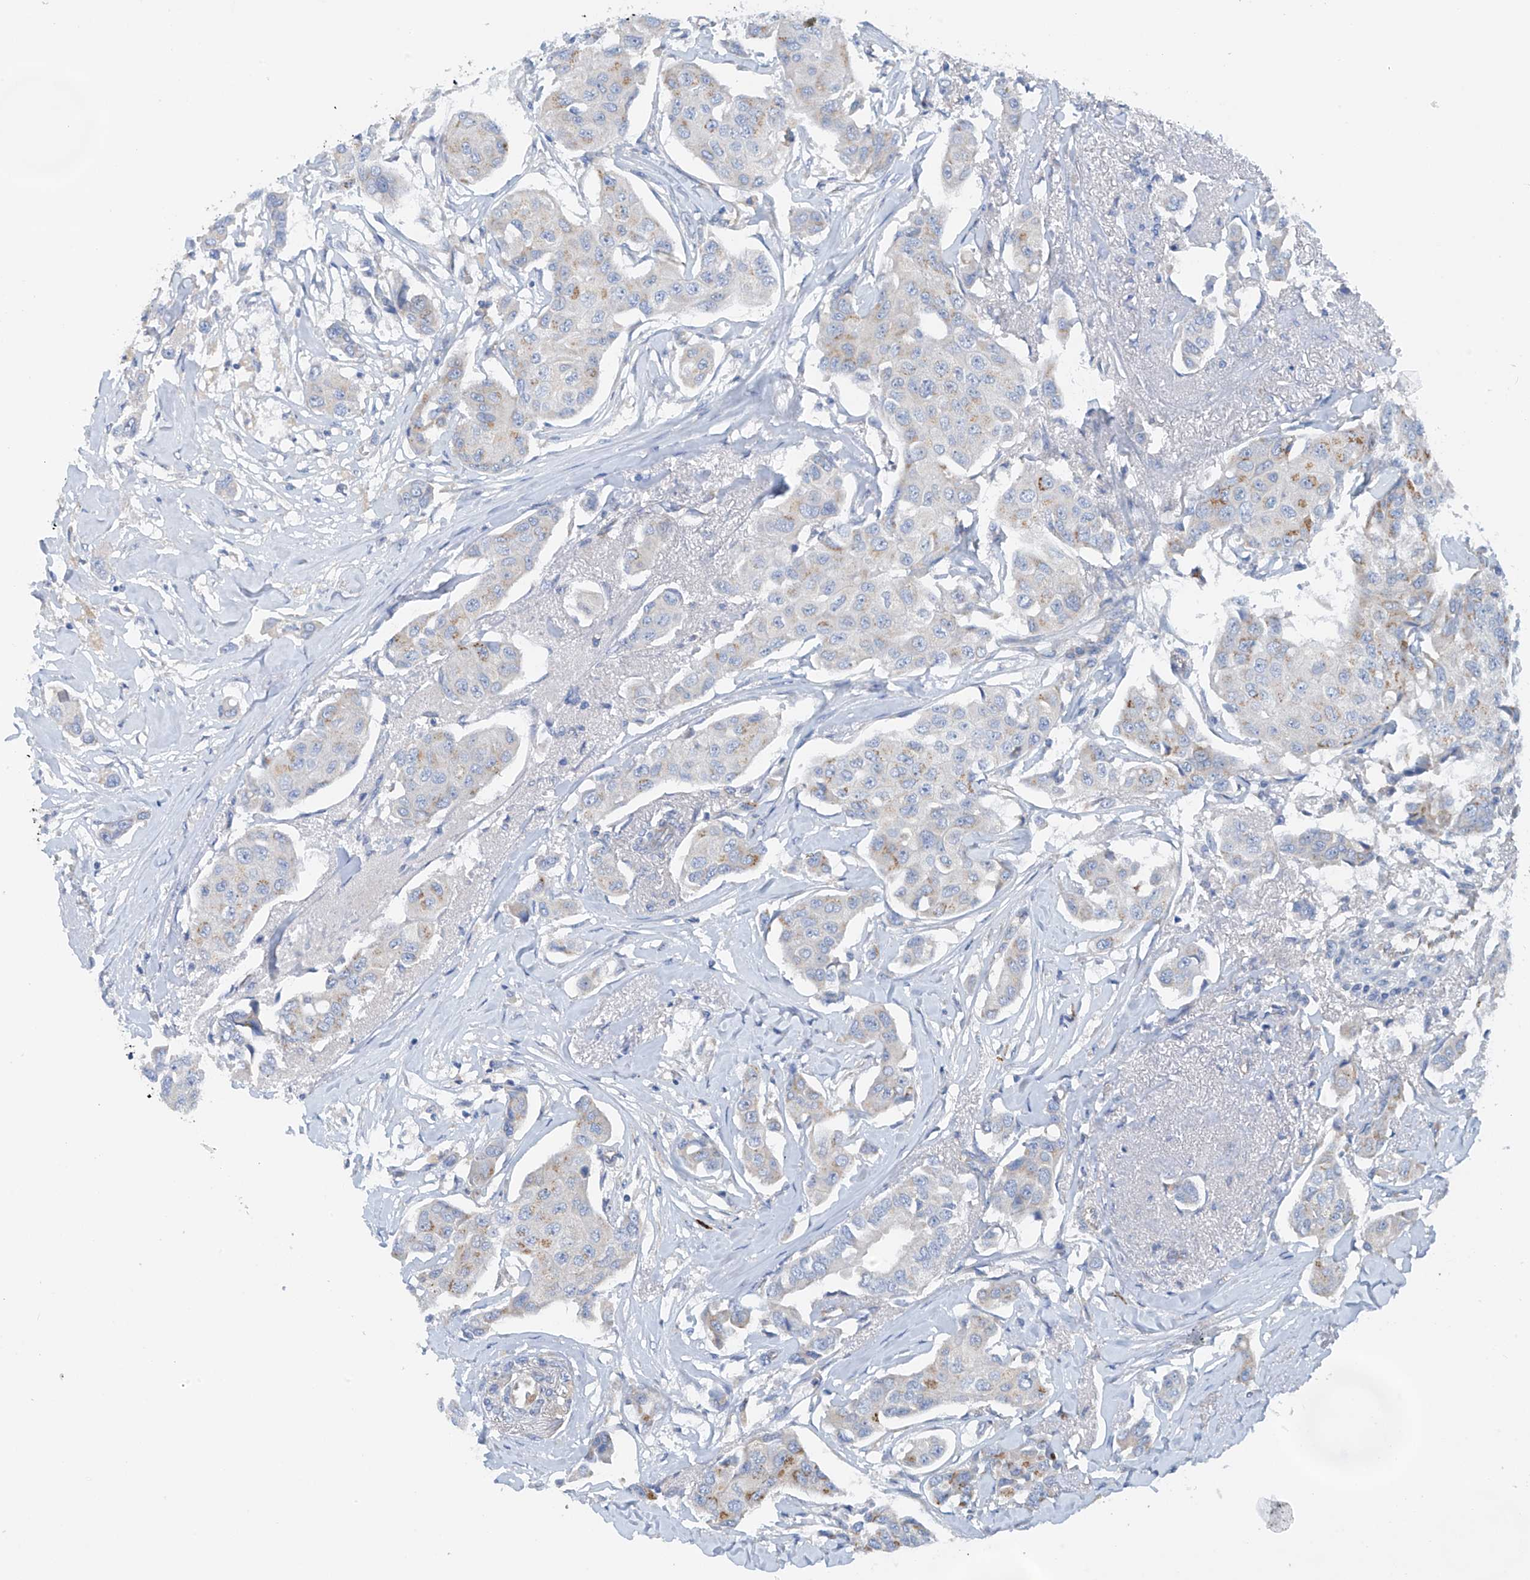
{"staining": {"intensity": "negative", "quantity": "none", "location": "none"}, "tissue": "breast cancer", "cell_type": "Tumor cells", "image_type": "cancer", "snomed": [{"axis": "morphology", "description": "Duct carcinoma"}, {"axis": "topography", "description": "Breast"}], "caption": "This is an immunohistochemistry image of human breast cancer. There is no positivity in tumor cells.", "gene": "SLC5A11", "patient": {"sex": "female", "age": 80}}